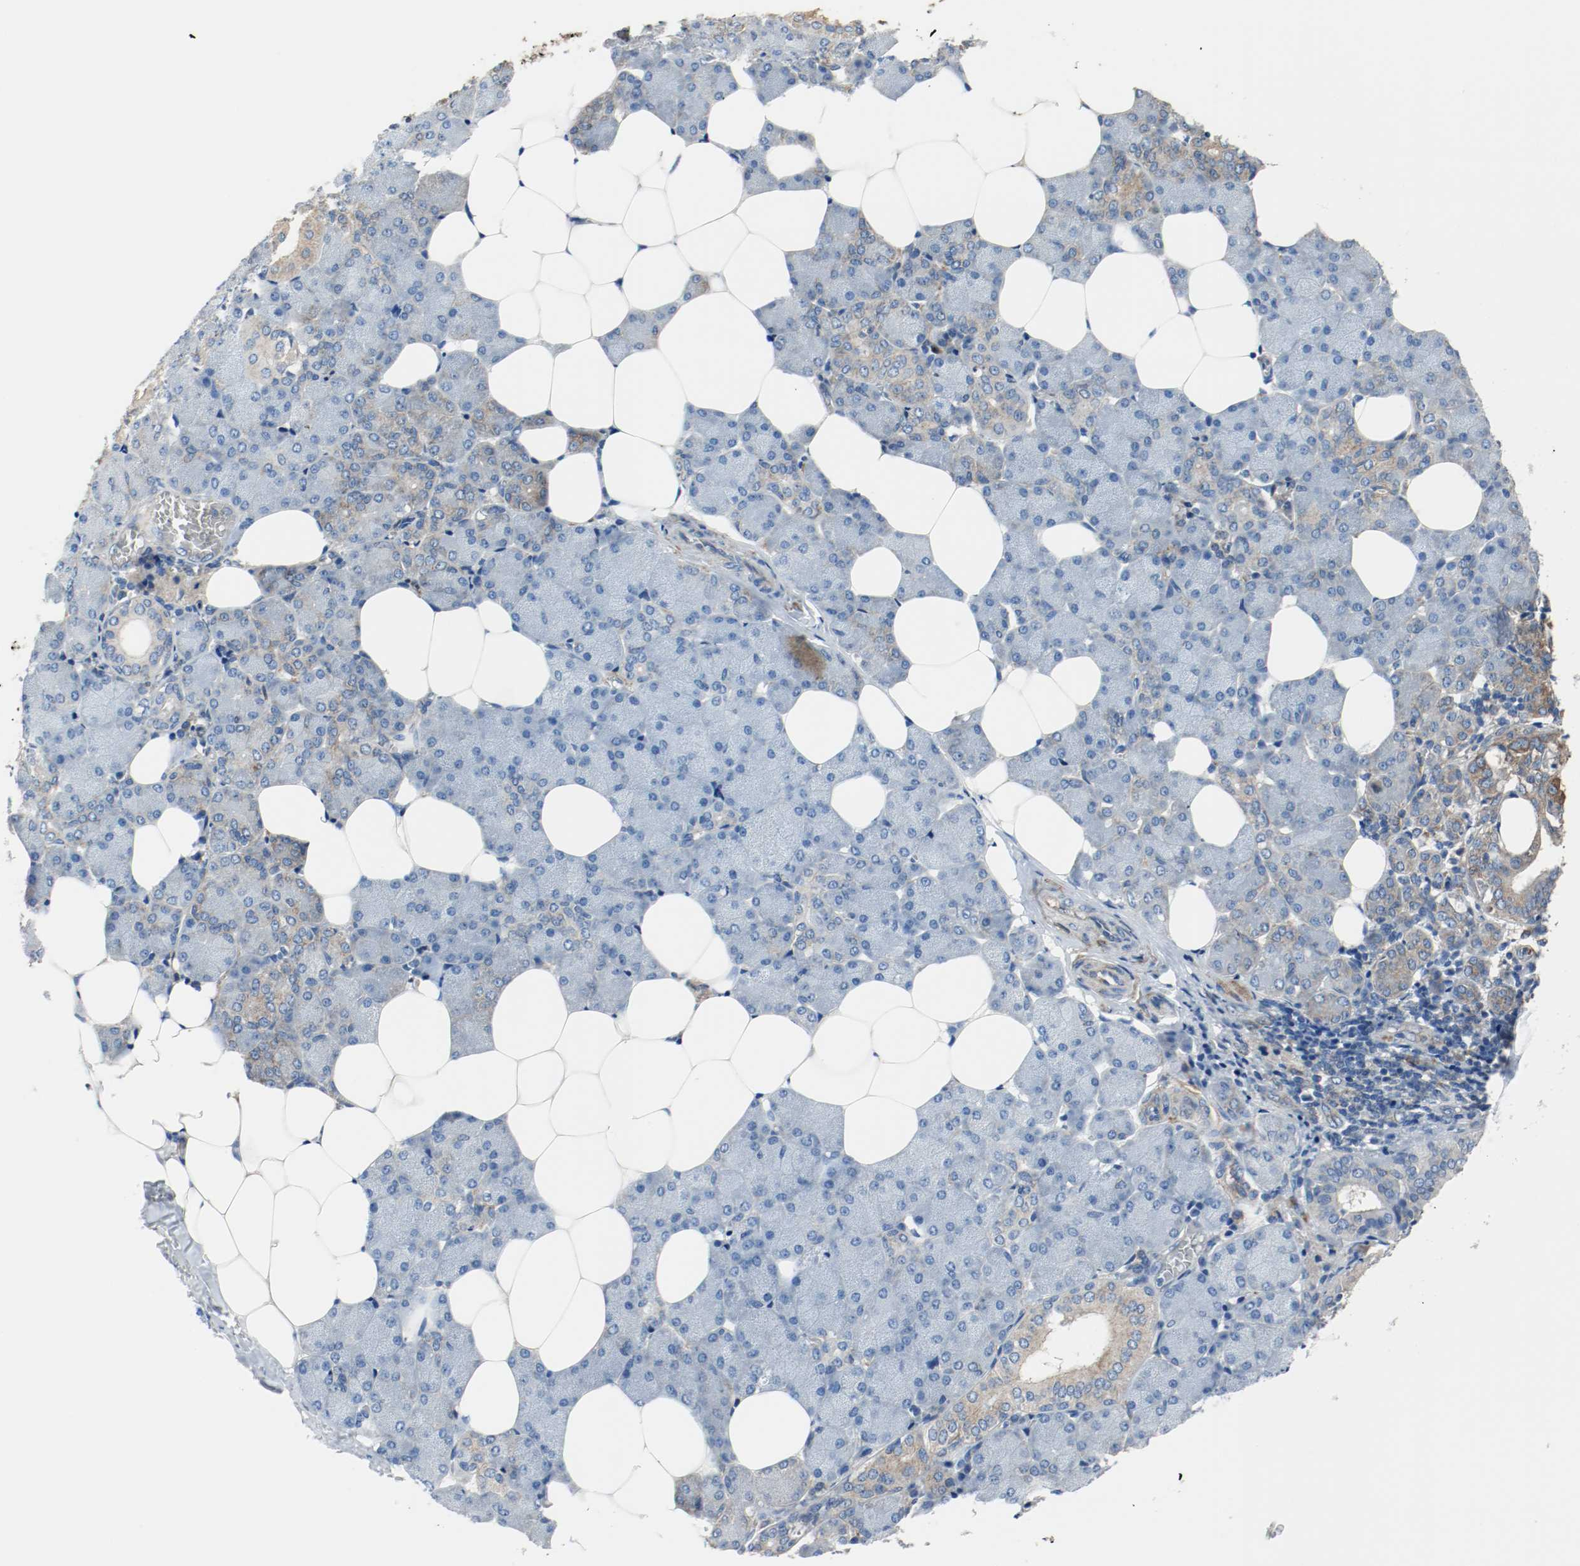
{"staining": {"intensity": "moderate", "quantity": ">75%", "location": "cytoplasmic/membranous"}, "tissue": "salivary gland", "cell_type": "Glandular cells", "image_type": "normal", "snomed": [{"axis": "morphology", "description": "Normal tissue, NOS"}, {"axis": "morphology", "description": "Adenoma, NOS"}, {"axis": "topography", "description": "Salivary gland"}], "caption": "Immunohistochemistry (IHC) of benign salivary gland displays medium levels of moderate cytoplasmic/membranous staining in approximately >75% of glandular cells.", "gene": "TUBA3D", "patient": {"sex": "female", "age": 32}}